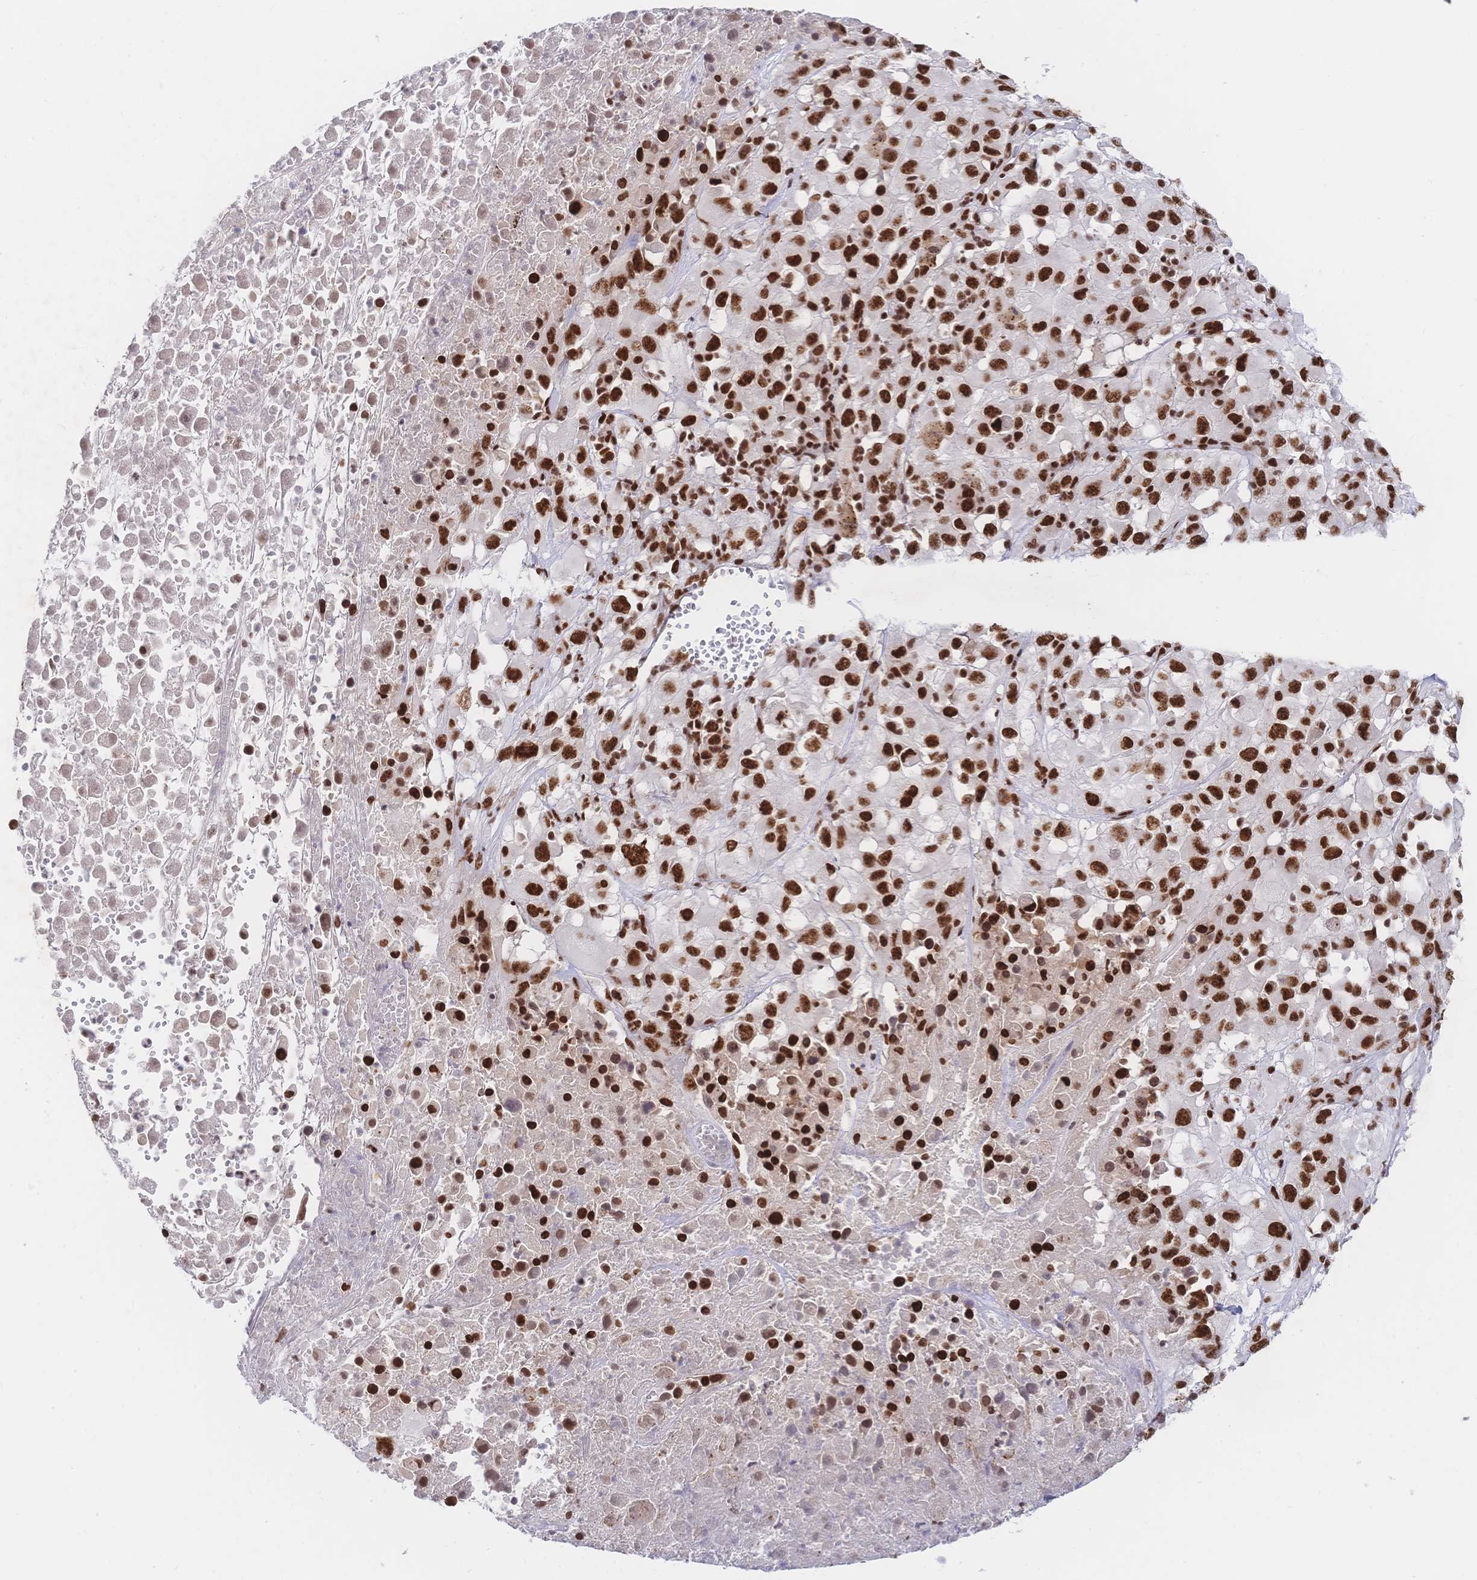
{"staining": {"intensity": "strong", "quantity": ">75%", "location": "nuclear"}, "tissue": "melanoma", "cell_type": "Tumor cells", "image_type": "cancer", "snomed": [{"axis": "morphology", "description": "Malignant melanoma, Metastatic site"}, {"axis": "topography", "description": "Soft tissue"}], "caption": "A micrograph of human malignant melanoma (metastatic site) stained for a protein displays strong nuclear brown staining in tumor cells.", "gene": "SRSF1", "patient": {"sex": "male", "age": 50}}